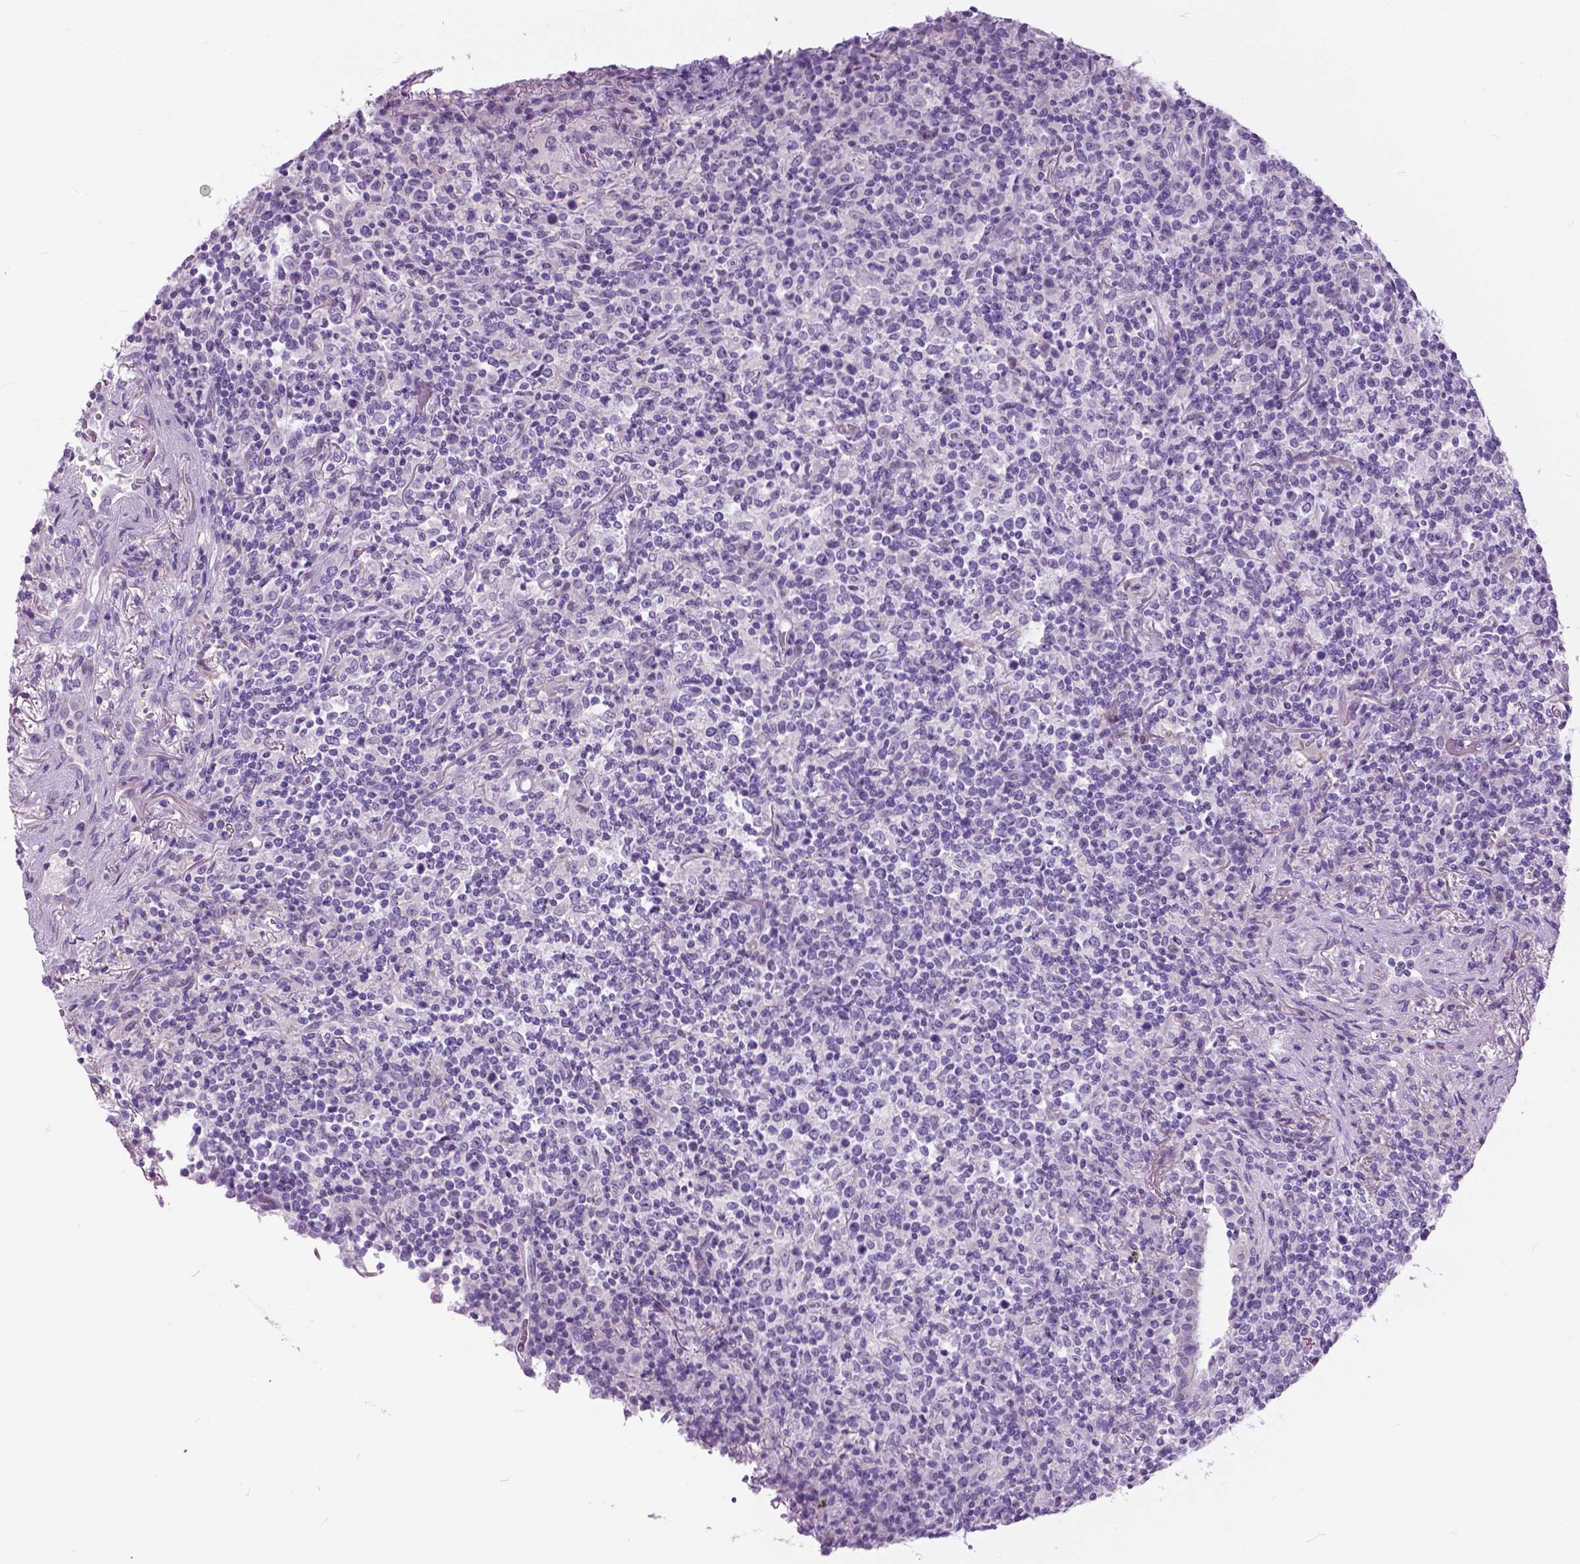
{"staining": {"intensity": "negative", "quantity": "none", "location": "none"}, "tissue": "lymphoma", "cell_type": "Tumor cells", "image_type": "cancer", "snomed": [{"axis": "morphology", "description": "Malignant lymphoma, non-Hodgkin's type, High grade"}, {"axis": "topography", "description": "Lung"}], "caption": "Tumor cells show no significant staining in high-grade malignant lymphoma, non-Hodgkin's type.", "gene": "TP53TG5", "patient": {"sex": "male", "age": 79}}